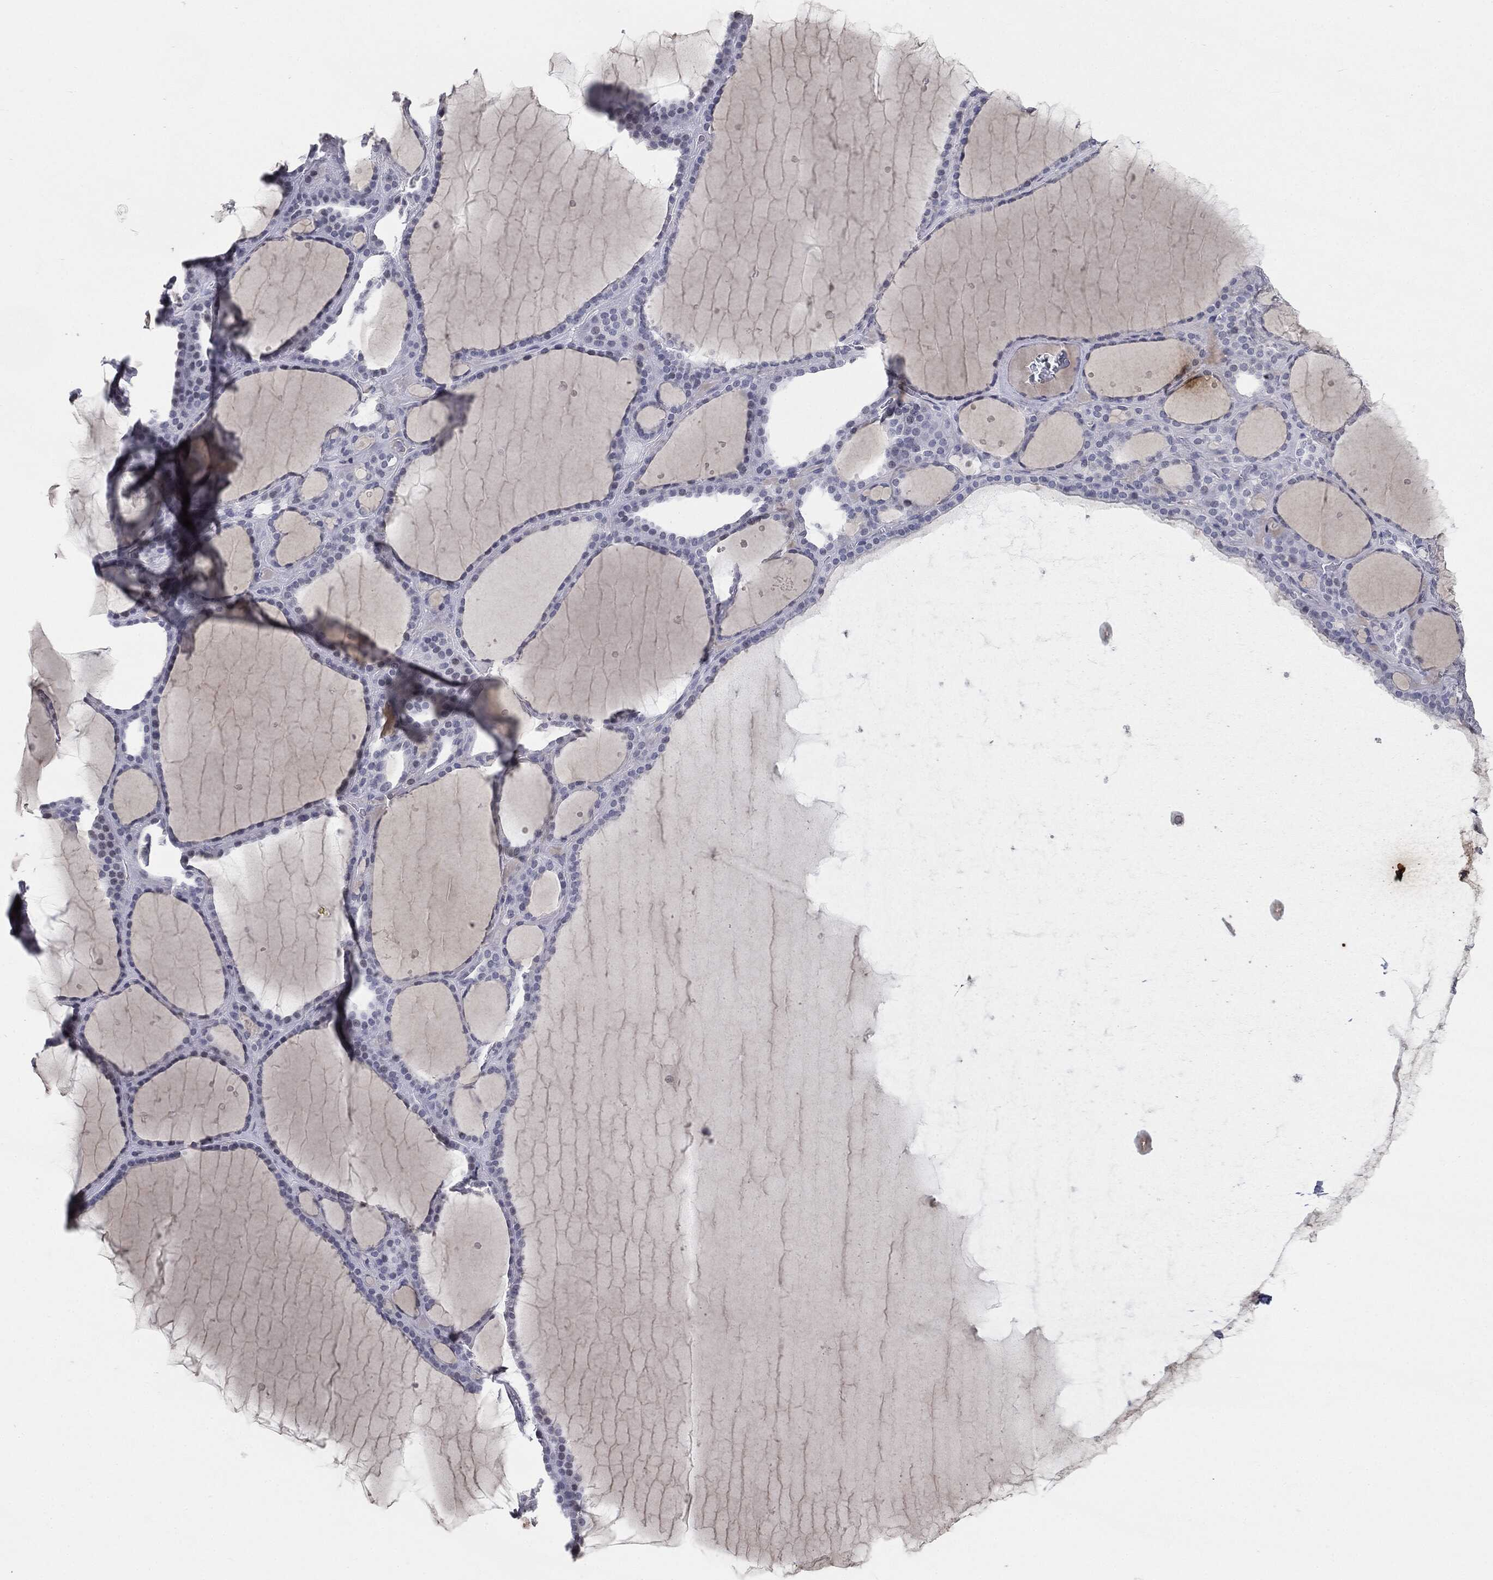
{"staining": {"intensity": "negative", "quantity": "none", "location": "none"}, "tissue": "thyroid gland", "cell_type": "Glandular cells", "image_type": "normal", "snomed": [{"axis": "morphology", "description": "Normal tissue, NOS"}, {"axis": "topography", "description": "Thyroid gland"}], "caption": "The immunohistochemistry (IHC) image has no significant staining in glandular cells of thyroid gland. The staining is performed using DAB (3,3'-diaminobenzidine) brown chromogen with nuclei counter-stained in using hematoxylin.", "gene": "SLC2A2", "patient": {"sex": "male", "age": 63}}